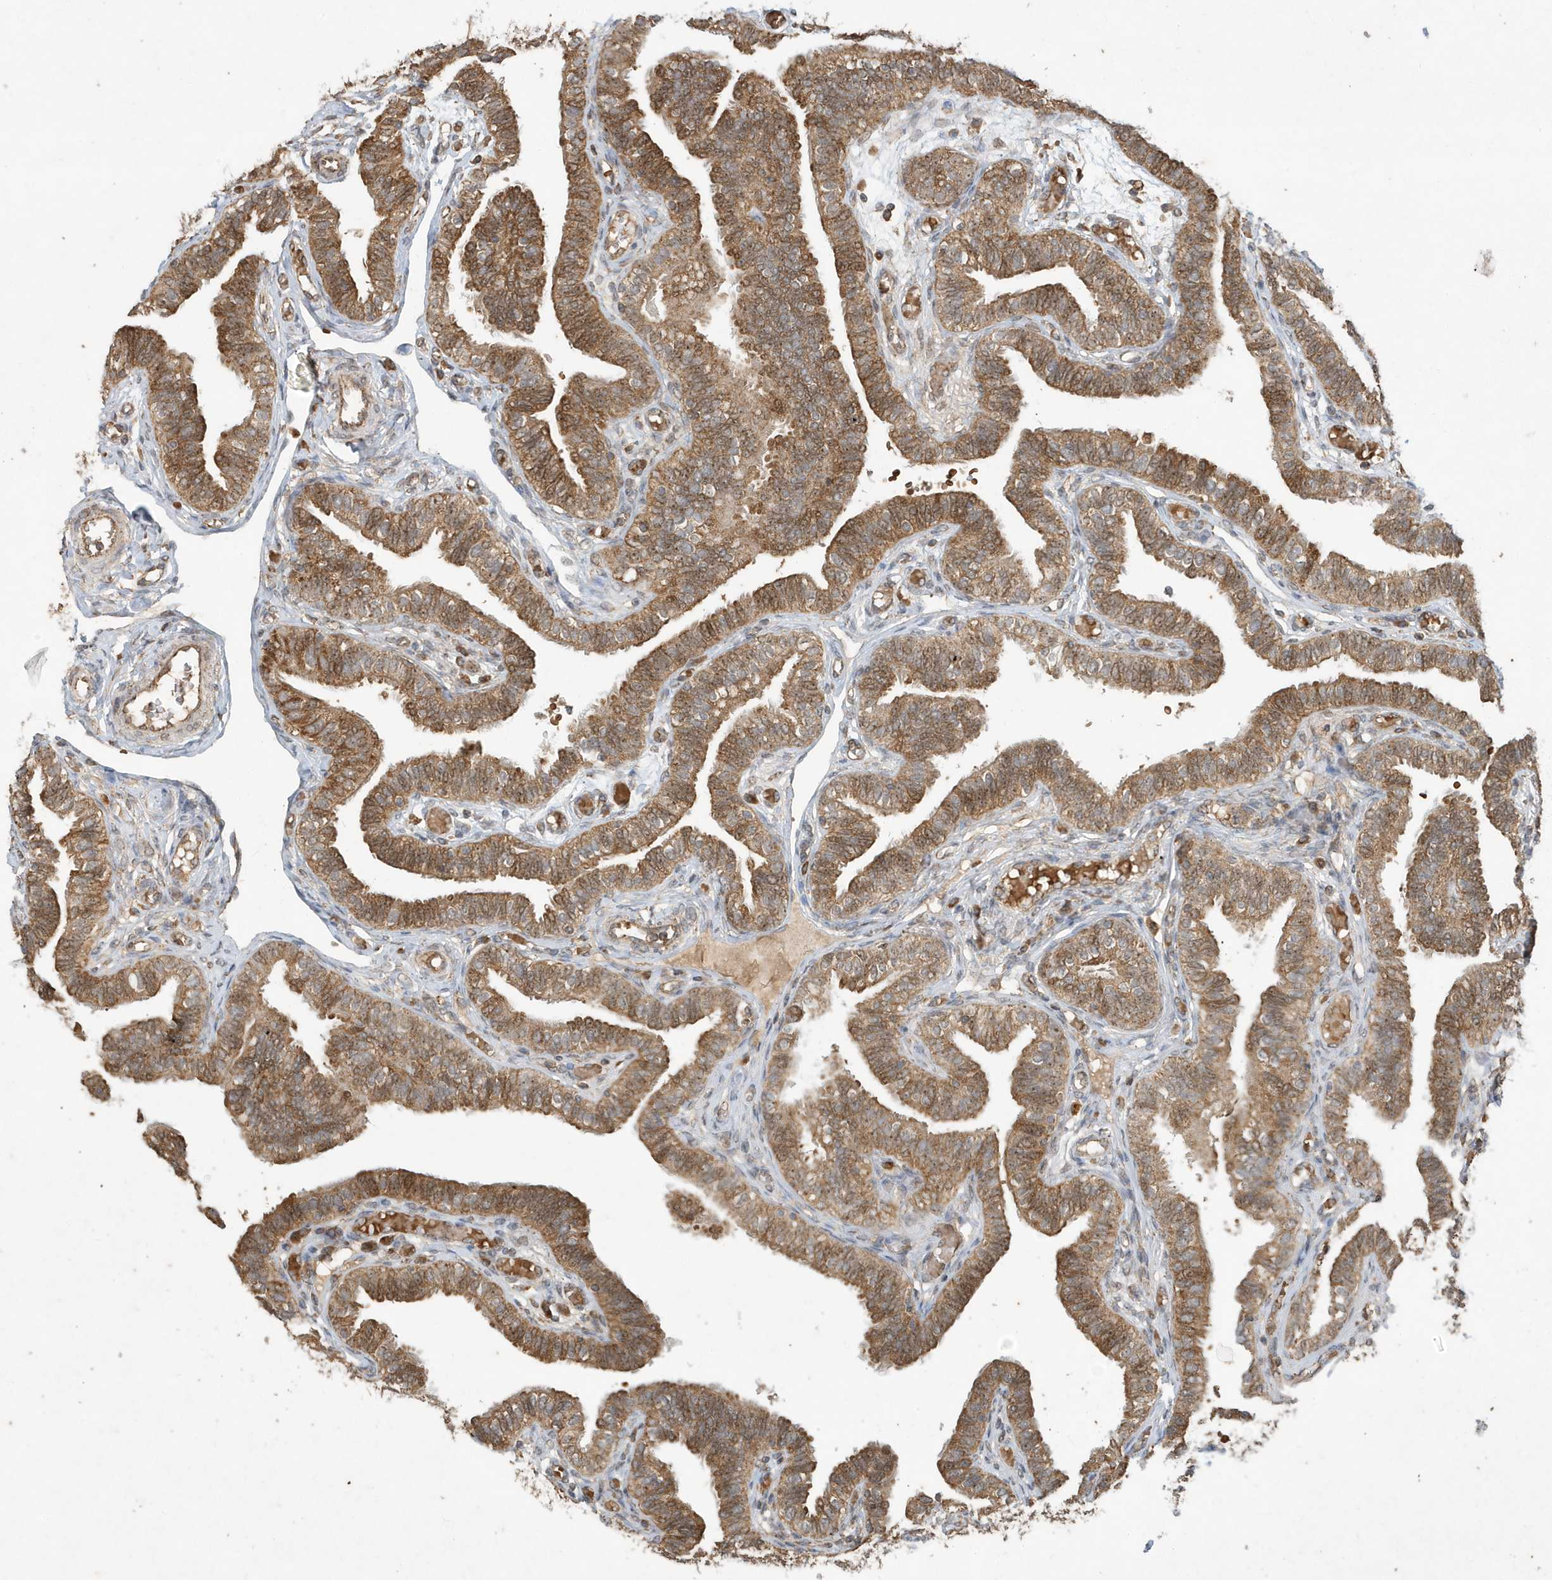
{"staining": {"intensity": "strong", "quantity": ">75%", "location": "cytoplasmic/membranous,nuclear"}, "tissue": "fallopian tube", "cell_type": "Glandular cells", "image_type": "normal", "snomed": [{"axis": "morphology", "description": "Normal tissue, NOS"}, {"axis": "topography", "description": "Fallopian tube"}], "caption": "Benign fallopian tube was stained to show a protein in brown. There is high levels of strong cytoplasmic/membranous,nuclear positivity in approximately >75% of glandular cells. The staining was performed using DAB (3,3'-diaminobenzidine) to visualize the protein expression in brown, while the nuclei were stained in blue with hematoxylin (Magnification: 20x).", "gene": "ABCB9", "patient": {"sex": "female", "age": 39}}